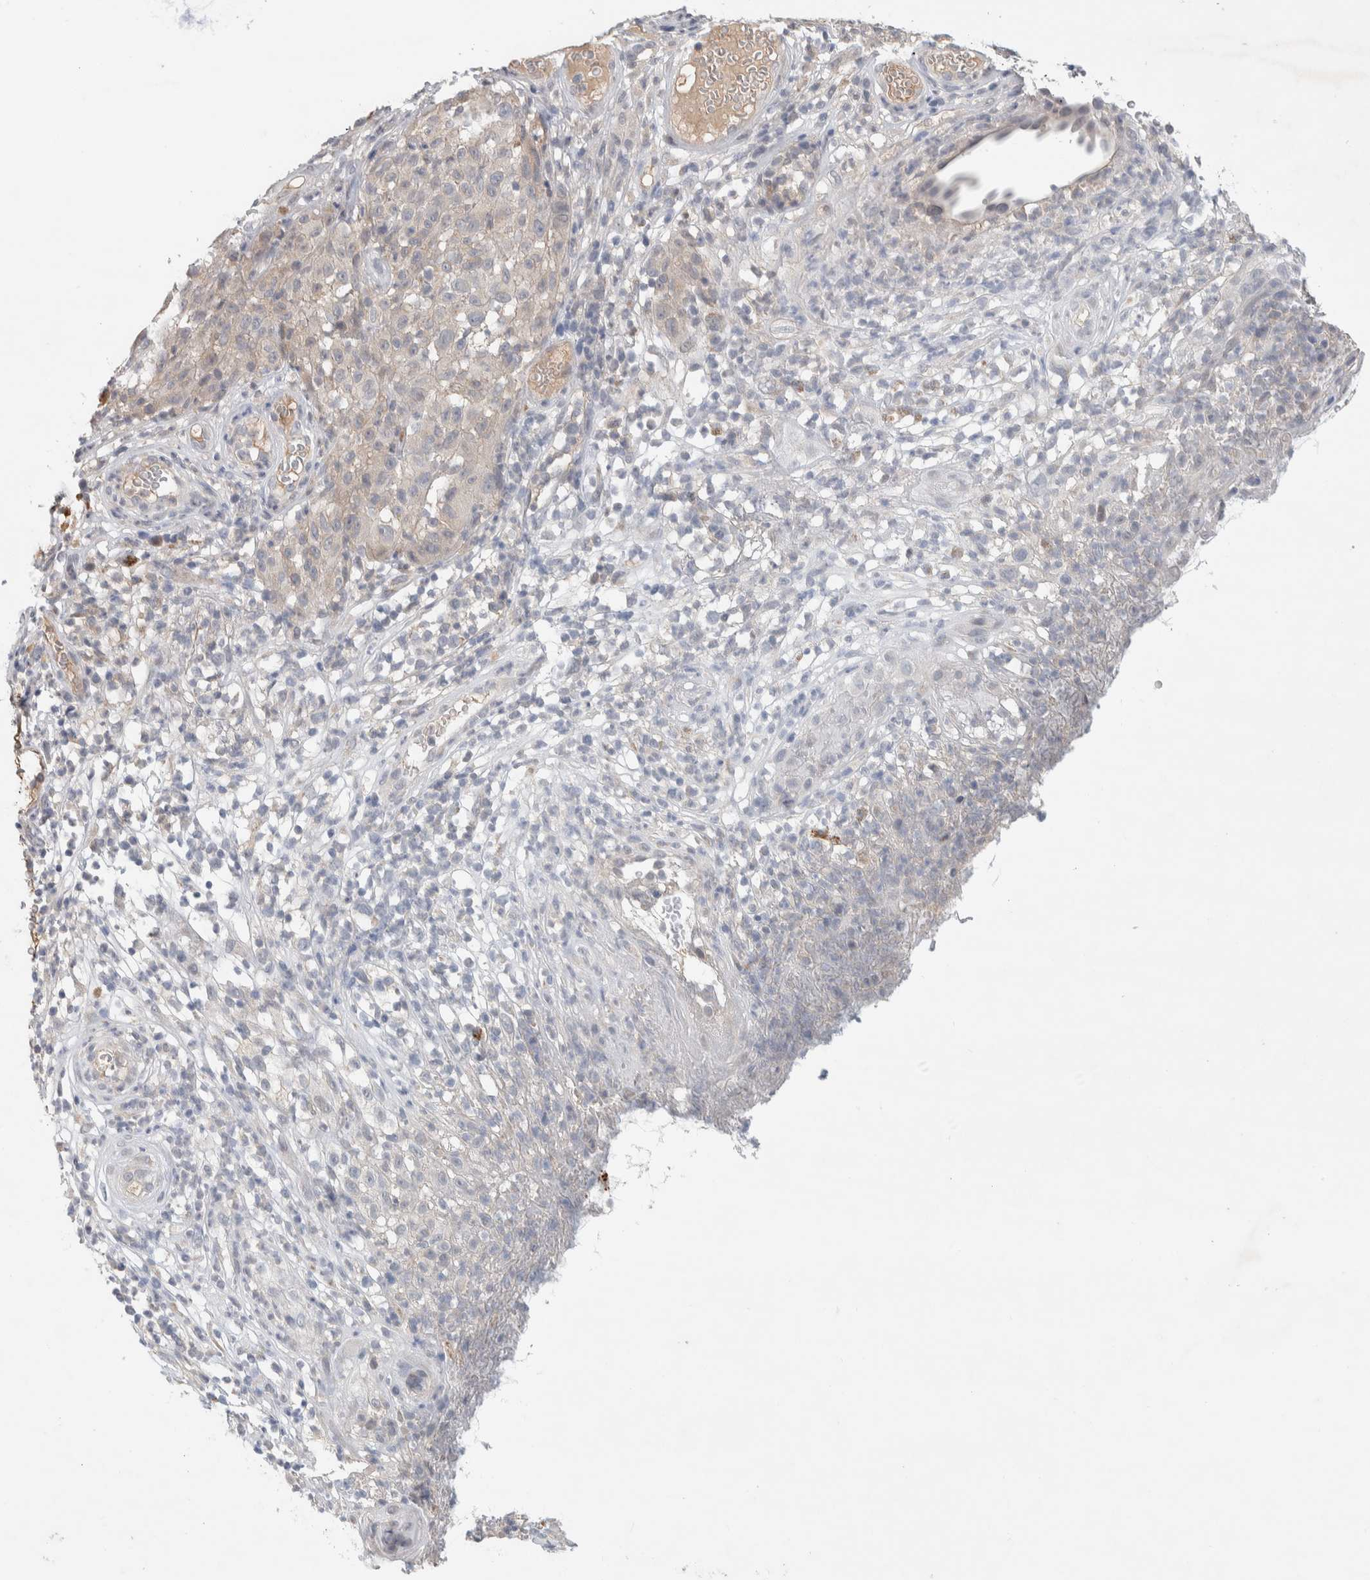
{"staining": {"intensity": "negative", "quantity": "none", "location": "none"}, "tissue": "melanoma", "cell_type": "Tumor cells", "image_type": "cancer", "snomed": [{"axis": "morphology", "description": "Malignant melanoma, NOS"}, {"axis": "topography", "description": "Skin"}], "caption": "High power microscopy photomicrograph of an immunohistochemistry histopathology image of melanoma, revealing no significant staining in tumor cells. (DAB (3,3'-diaminobenzidine) immunohistochemistry visualized using brightfield microscopy, high magnification).", "gene": "DEPTOR", "patient": {"sex": "female", "age": 82}}